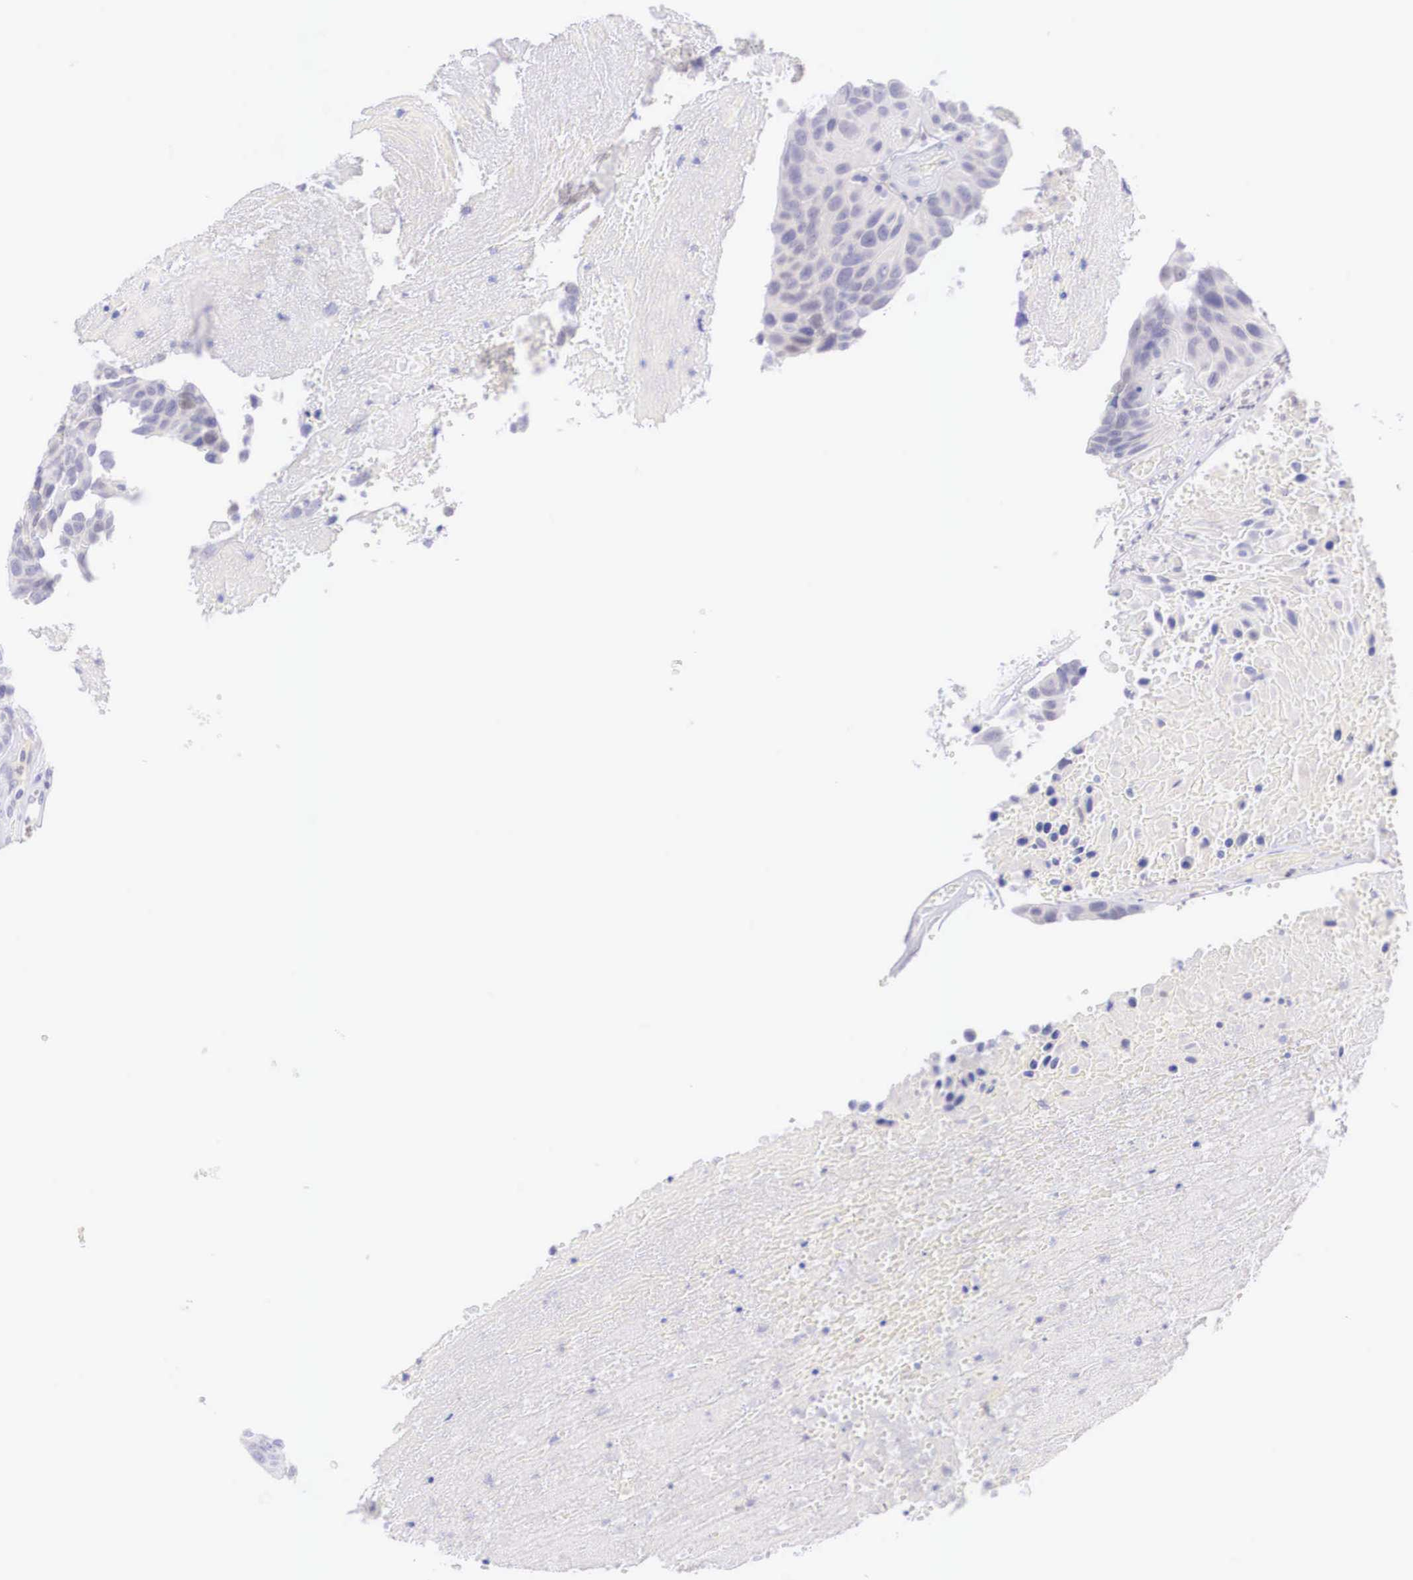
{"staining": {"intensity": "negative", "quantity": "none", "location": "none"}, "tissue": "urothelial cancer", "cell_type": "Tumor cells", "image_type": "cancer", "snomed": [{"axis": "morphology", "description": "Urothelial carcinoma, High grade"}, {"axis": "topography", "description": "Urinary bladder"}], "caption": "High magnification brightfield microscopy of high-grade urothelial carcinoma stained with DAB (3,3'-diaminobenzidine) (brown) and counterstained with hematoxylin (blue): tumor cells show no significant staining.", "gene": "BCL6", "patient": {"sex": "male", "age": 66}}